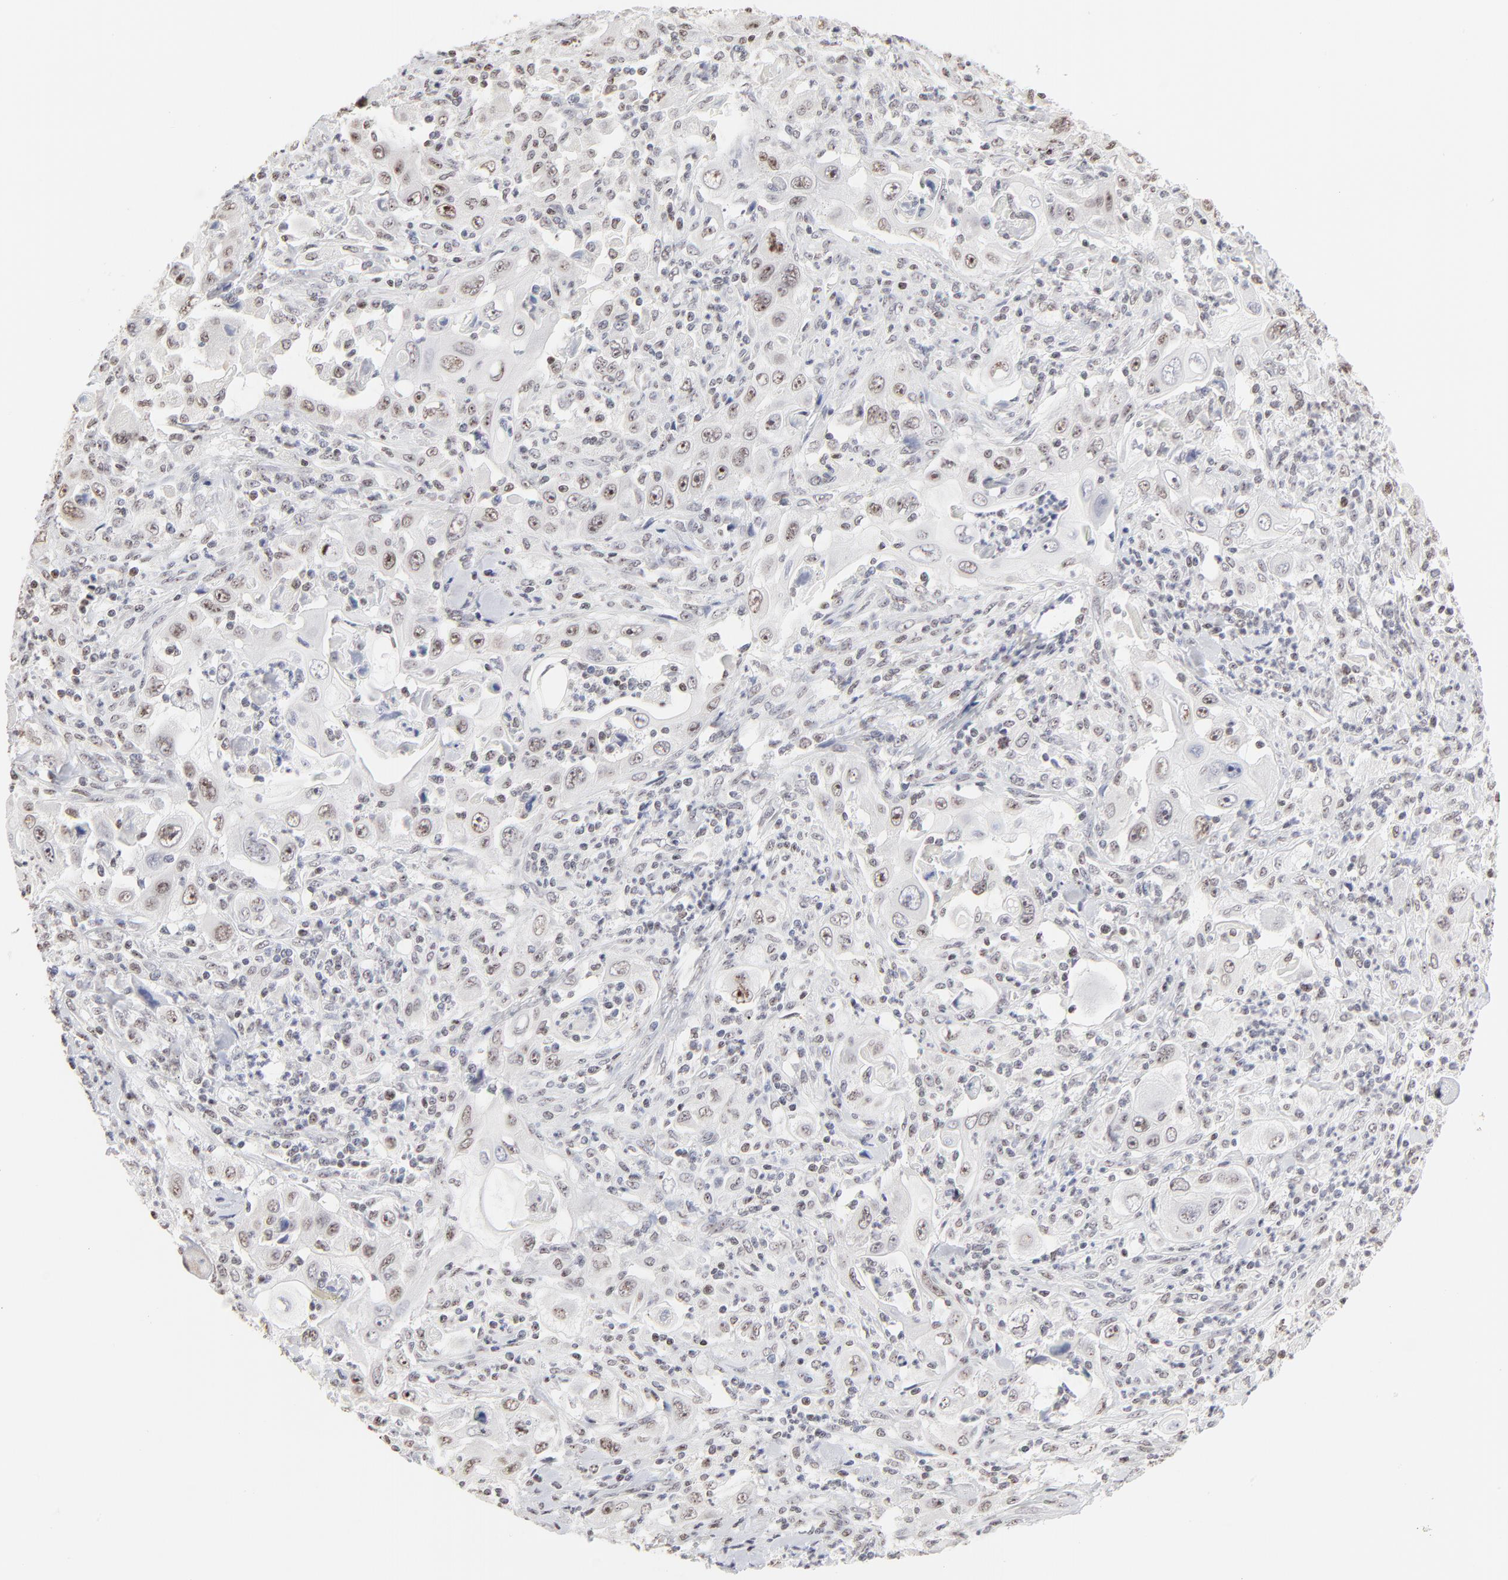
{"staining": {"intensity": "weak", "quantity": "<25%", "location": "nuclear"}, "tissue": "pancreatic cancer", "cell_type": "Tumor cells", "image_type": "cancer", "snomed": [{"axis": "morphology", "description": "Adenocarcinoma, NOS"}, {"axis": "topography", "description": "Pancreas"}], "caption": "IHC photomicrograph of pancreatic cancer (adenocarcinoma) stained for a protein (brown), which exhibits no staining in tumor cells.", "gene": "NFIL3", "patient": {"sex": "male", "age": 70}}